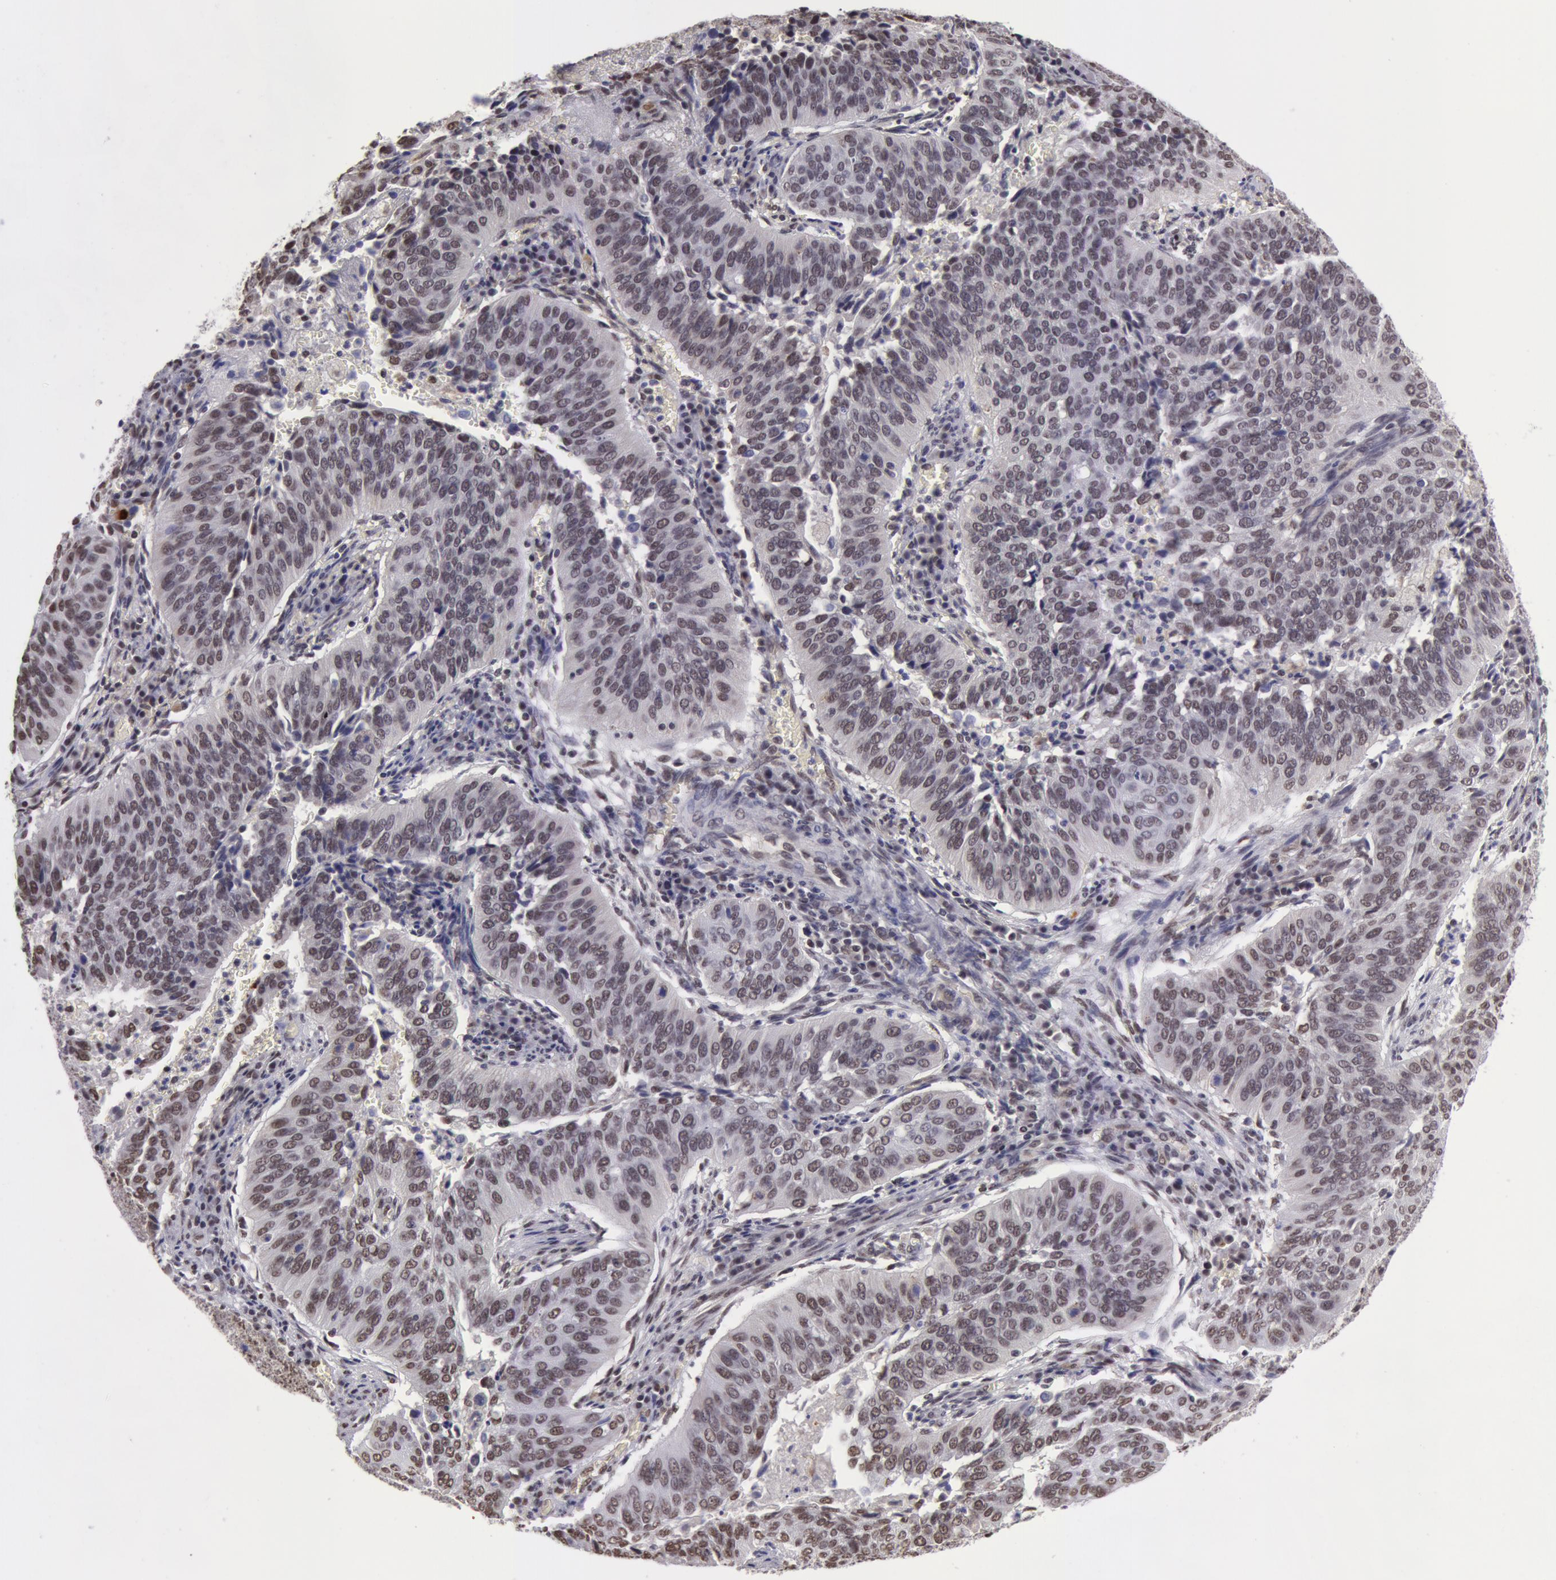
{"staining": {"intensity": "weak", "quantity": ">75%", "location": "nuclear"}, "tissue": "cervical cancer", "cell_type": "Tumor cells", "image_type": "cancer", "snomed": [{"axis": "morphology", "description": "Squamous cell carcinoma, NOS"}, {"axis": "topography", "description": "Cervix"}], "caption": "Human squamous cell carcinoma (cervical) stained with a protein marker exhibits weak staining in tumor cells.", "gene": "VRTN", "patient": {"sex": "female", "age": 39}}